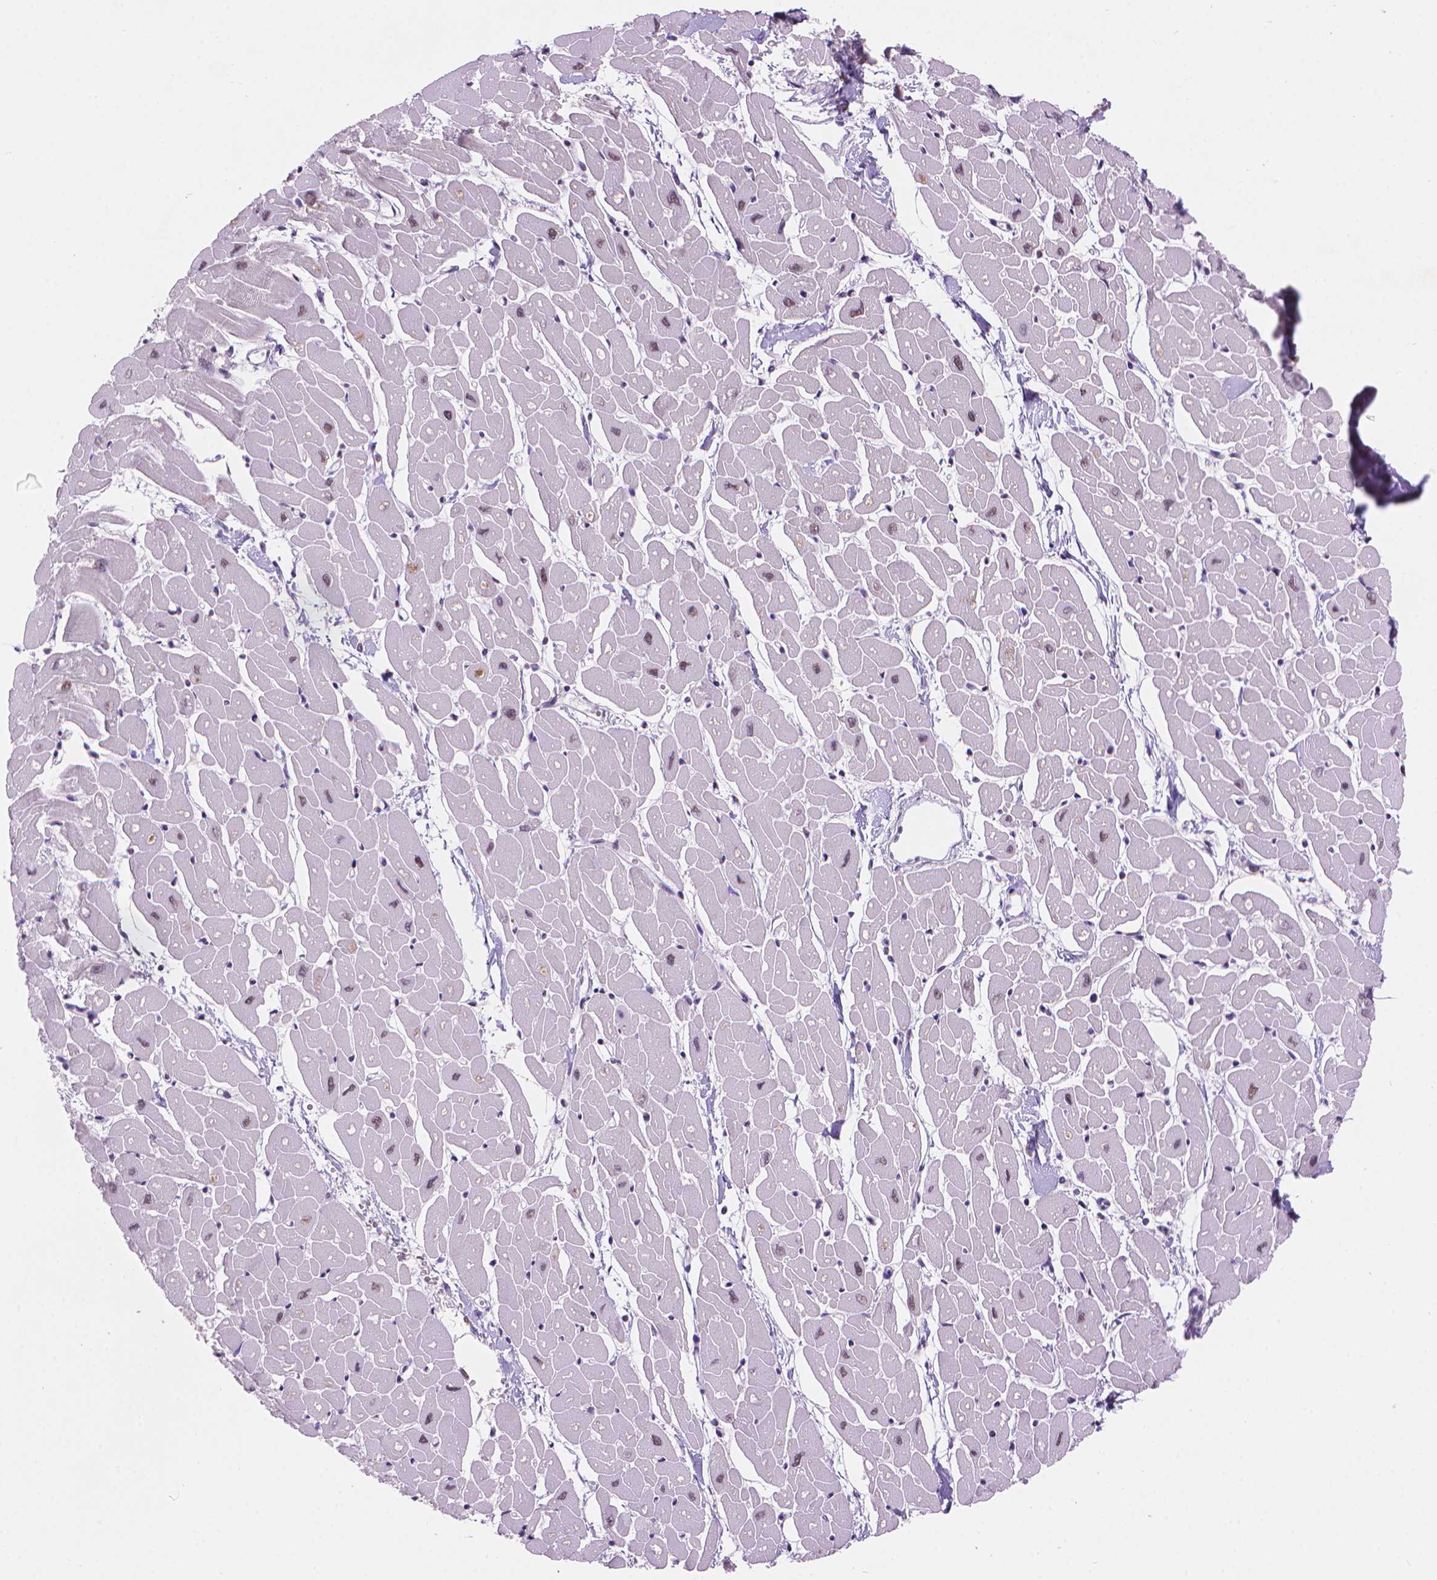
{"staining": {"intensity": "moderate", "quantity": "25%-75%", "location": "nuclear"}, "tissue": "heart muscle", "cell_type": "Cardiomyocytes", "image_type": "normal", "snomed": [{"axis": "morphology", "description": "Normal tissue, NOS"}, {"axis": "topography", "description": "Heart"}], "caption": "The micrograph shows immunohistochemical staining of benign heart muscle. There is moderate nuclear expression is appreciated in approximately 25%-75% of cardiomyocytes. The staining was performed using DAB to visualize the protein expression in brown, while the nuclei were stained in blue with hematoxylin (Magnification: 20x).", "gene": "RPA4", "patient": {"sex": "male", "age": 57}}